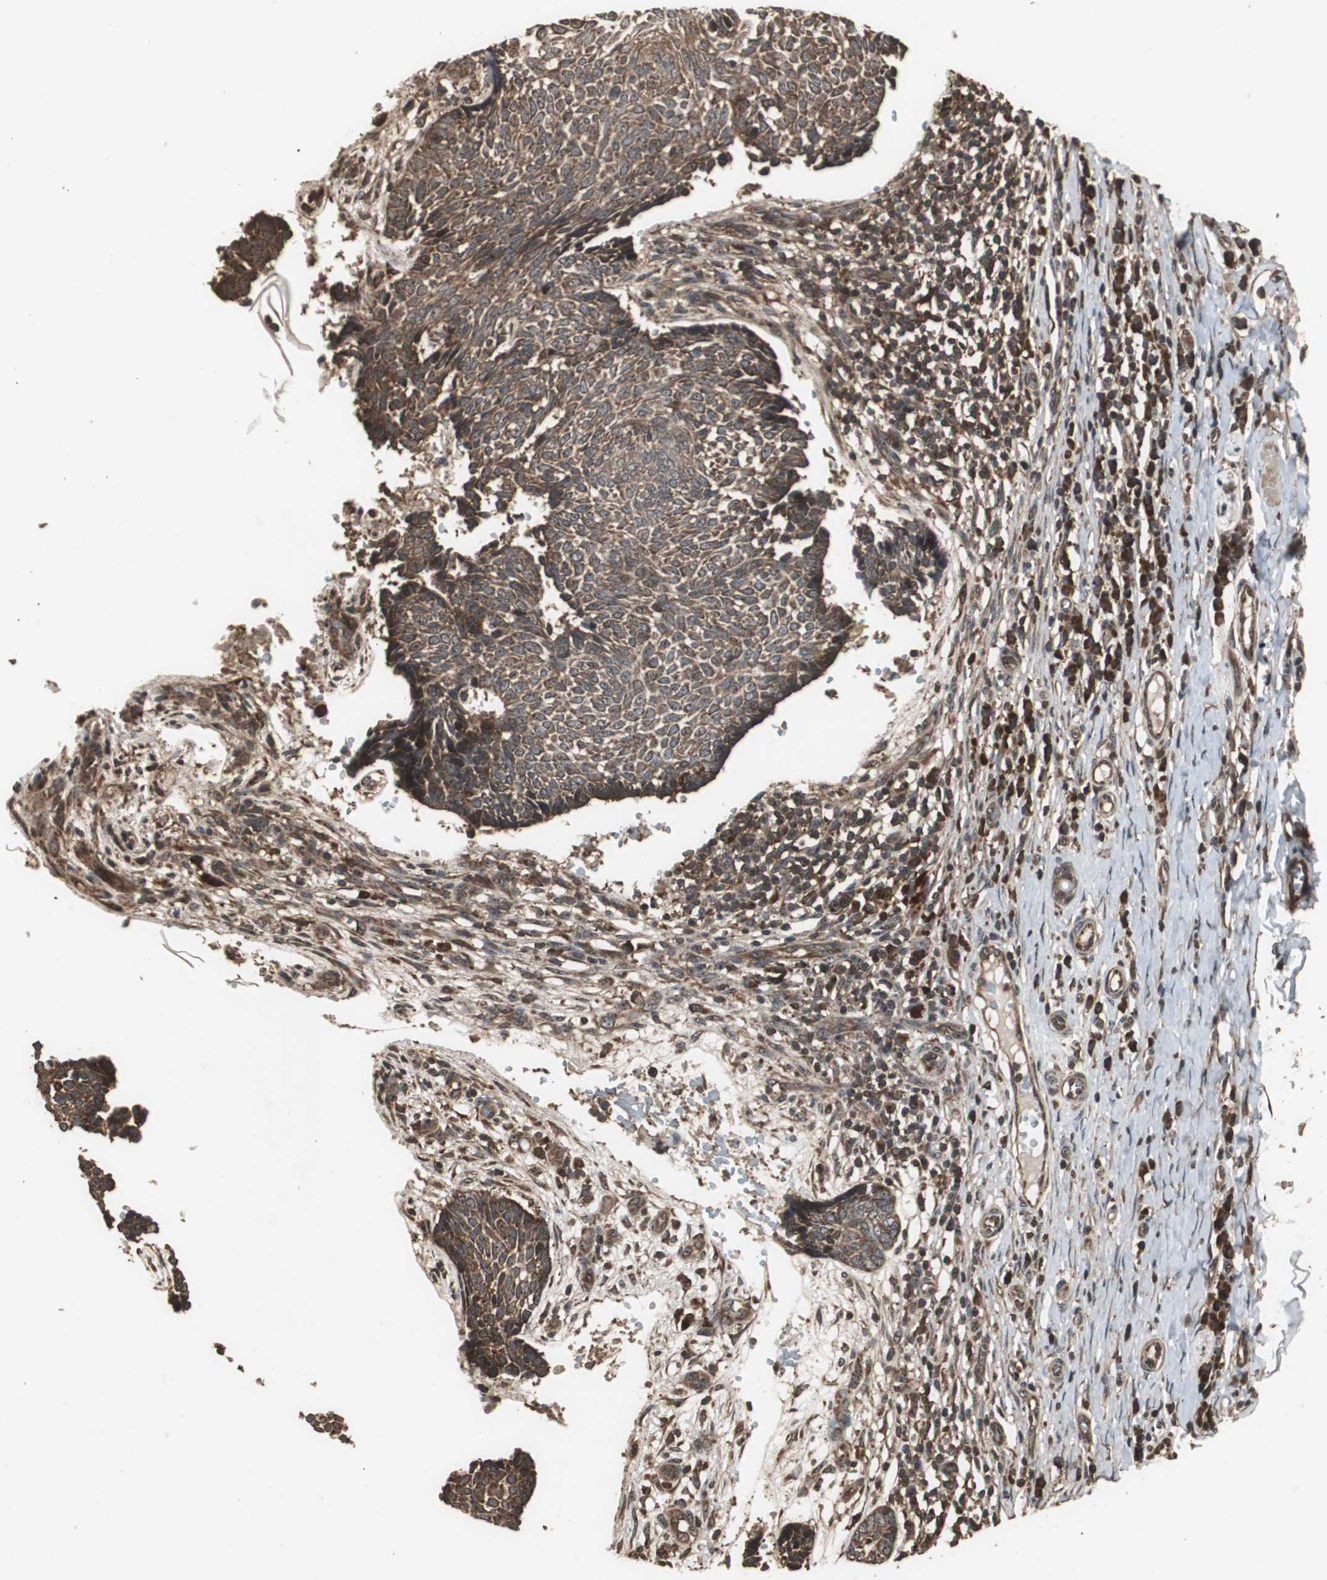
{"staining": {"intensity": "moderate", "quantity": ">75%", "location": "cytoplasmic/membranous"}, "tissue": "skin cancer", "cell_type": "Tumor cells", "image_type": "cancer", "snomed": [{"axis": "morphology", "description": "Normal tissue, NOS"}, {"axis": "morphology", "description": "Basal cell carcinoma"}, {"axis": "topography", "description": "Skin"}], "caption": "Skin cancer tissue demonstrates moderate cytoplasmic/membranous positivity in about >75% of tumor cells (DAB (3,3'-diaminobenzidine) IHC with brightfield microscopy, high magnification).", "gene": "LAMTOR5", "patient": {"sex": "male", "age": 87}}